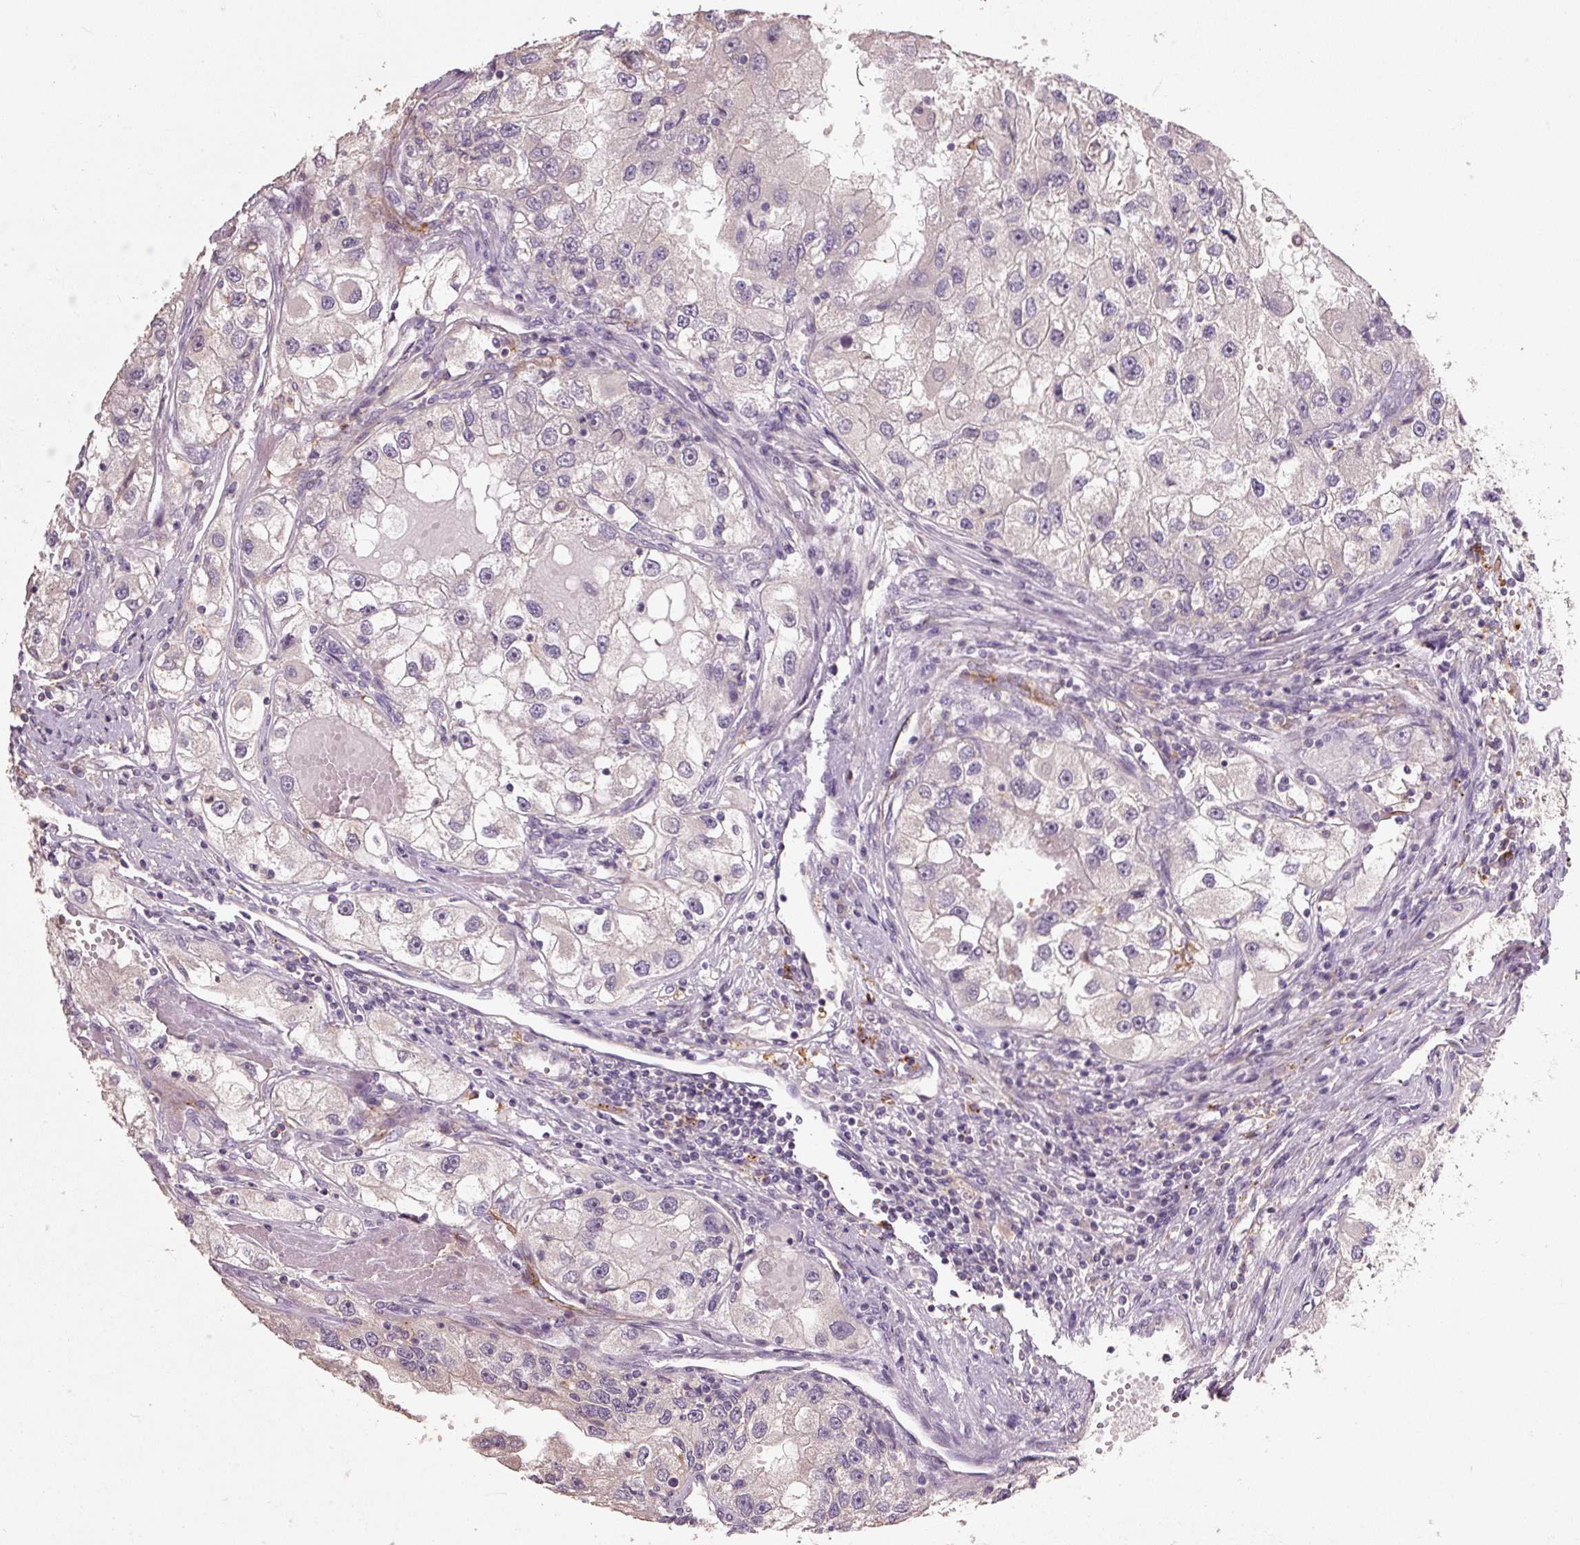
{"staining": {"intensity": "negative", "quantity": "none", "location": "none"}, "tissue": "renal cancer", "cell_type": "Tumor cells", "image_type": "cancer", "snomed": [{"axis": "morphology", "description": "Adenocarcinoma, NOS"}, {"axis": "topography", "description": "Kidney"}], "caption": "Immunohistochemical staining of human renal cancer (adenocarcinoma) demonstrates no significant expression in tumor cells.", "gene": "CFAP65", "patient": {"sex": "male", "age": 63}}